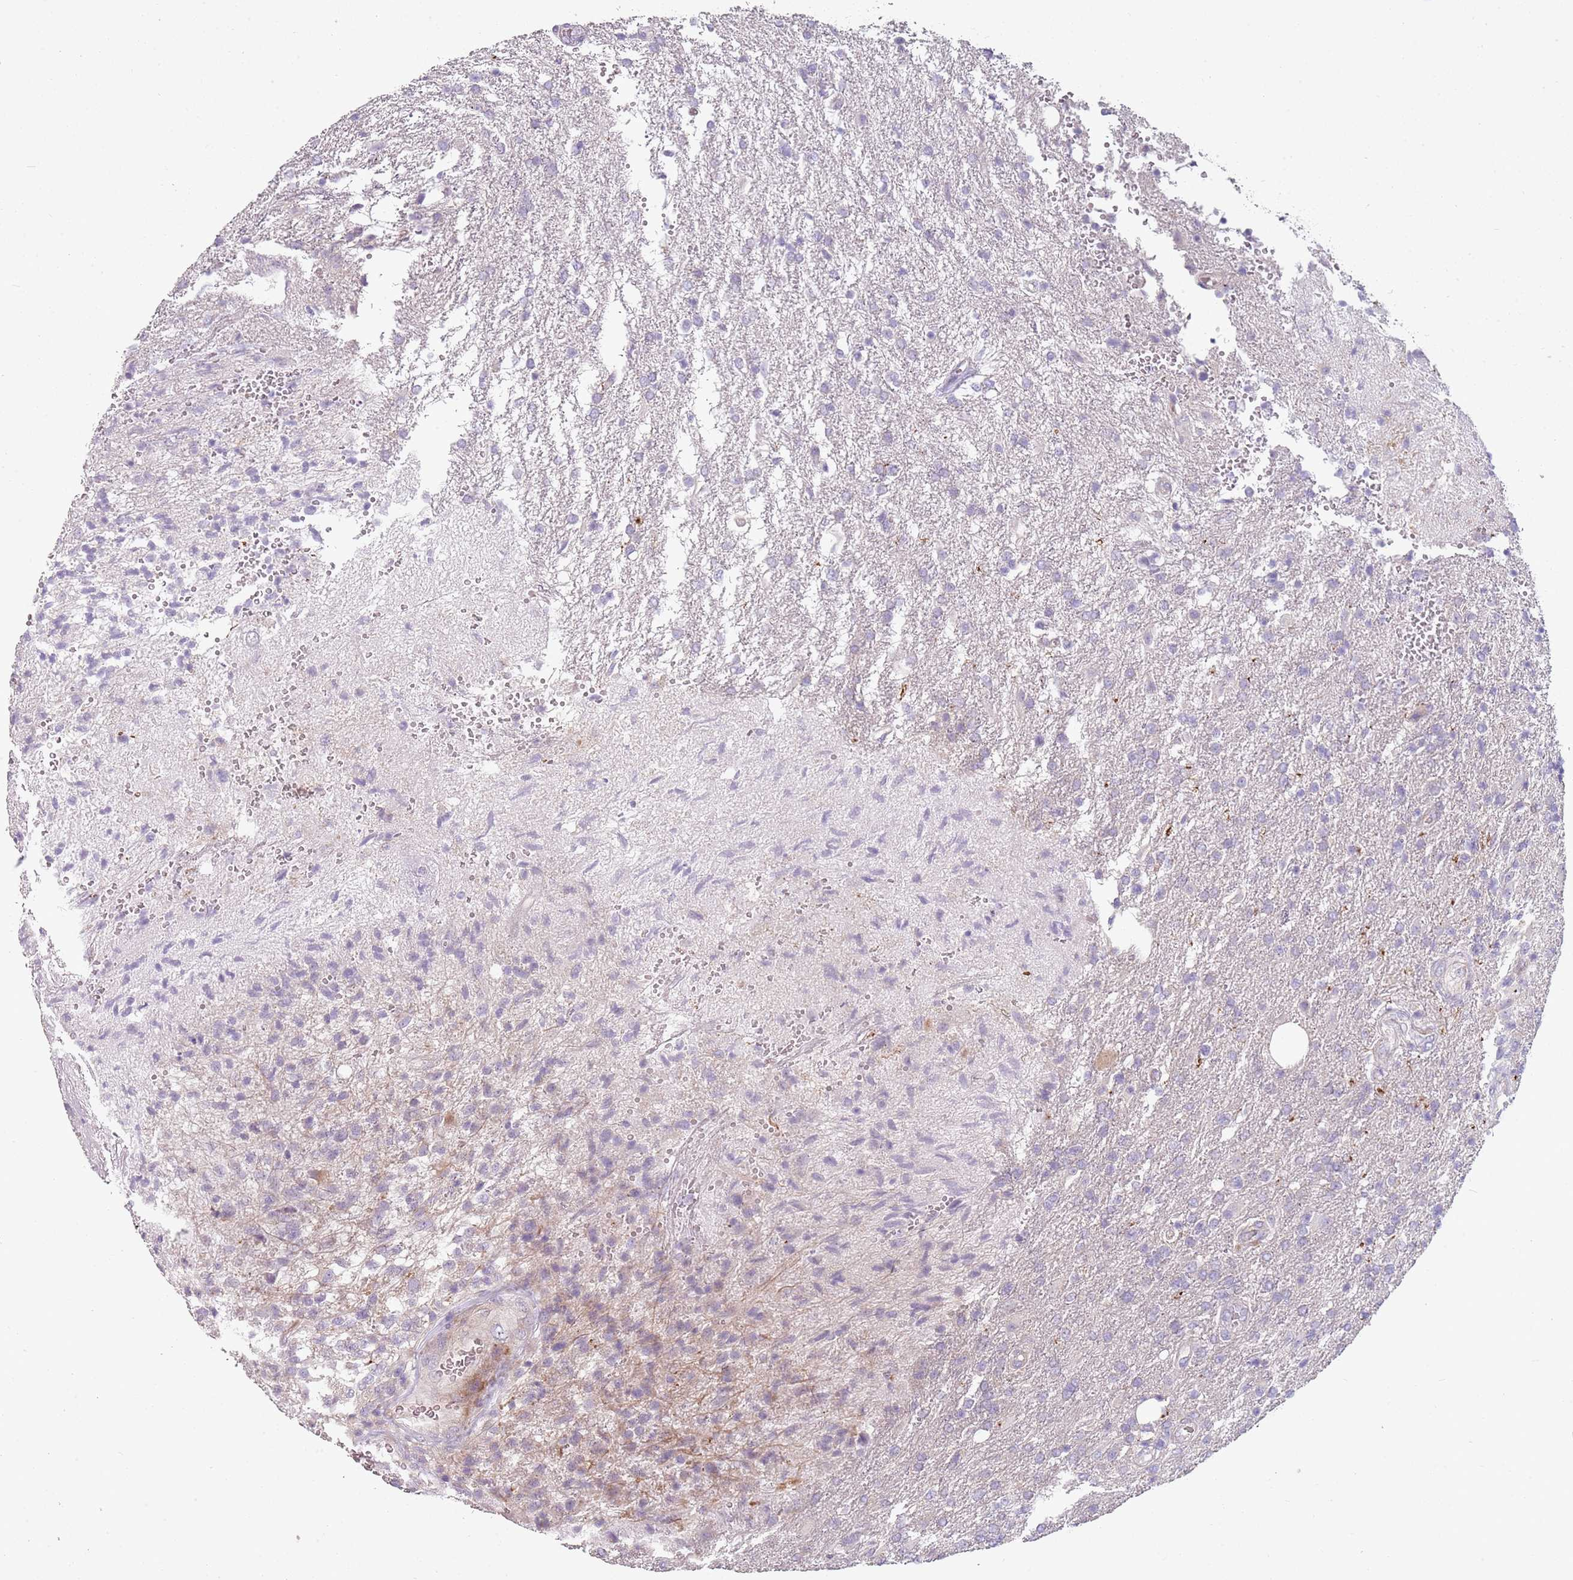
{"staining": {"intensity": "weak", "quantity": "<25%", "location": "cytoplasmic/membranous"}, "tissue": "glioma", "cell_type": "Tumor cells", "image_type": "cancer", "snomed": [{"axis": "morphology", "description": "Glioma, malignant, High grade"}, {"axis": "topography", "description": "Brain"}], "caption": "The photomicrograph exhibits no staining of tumor cells in glioma.", "gene": "ZNF583", "patient": {"sex": "male", "age": 56}}